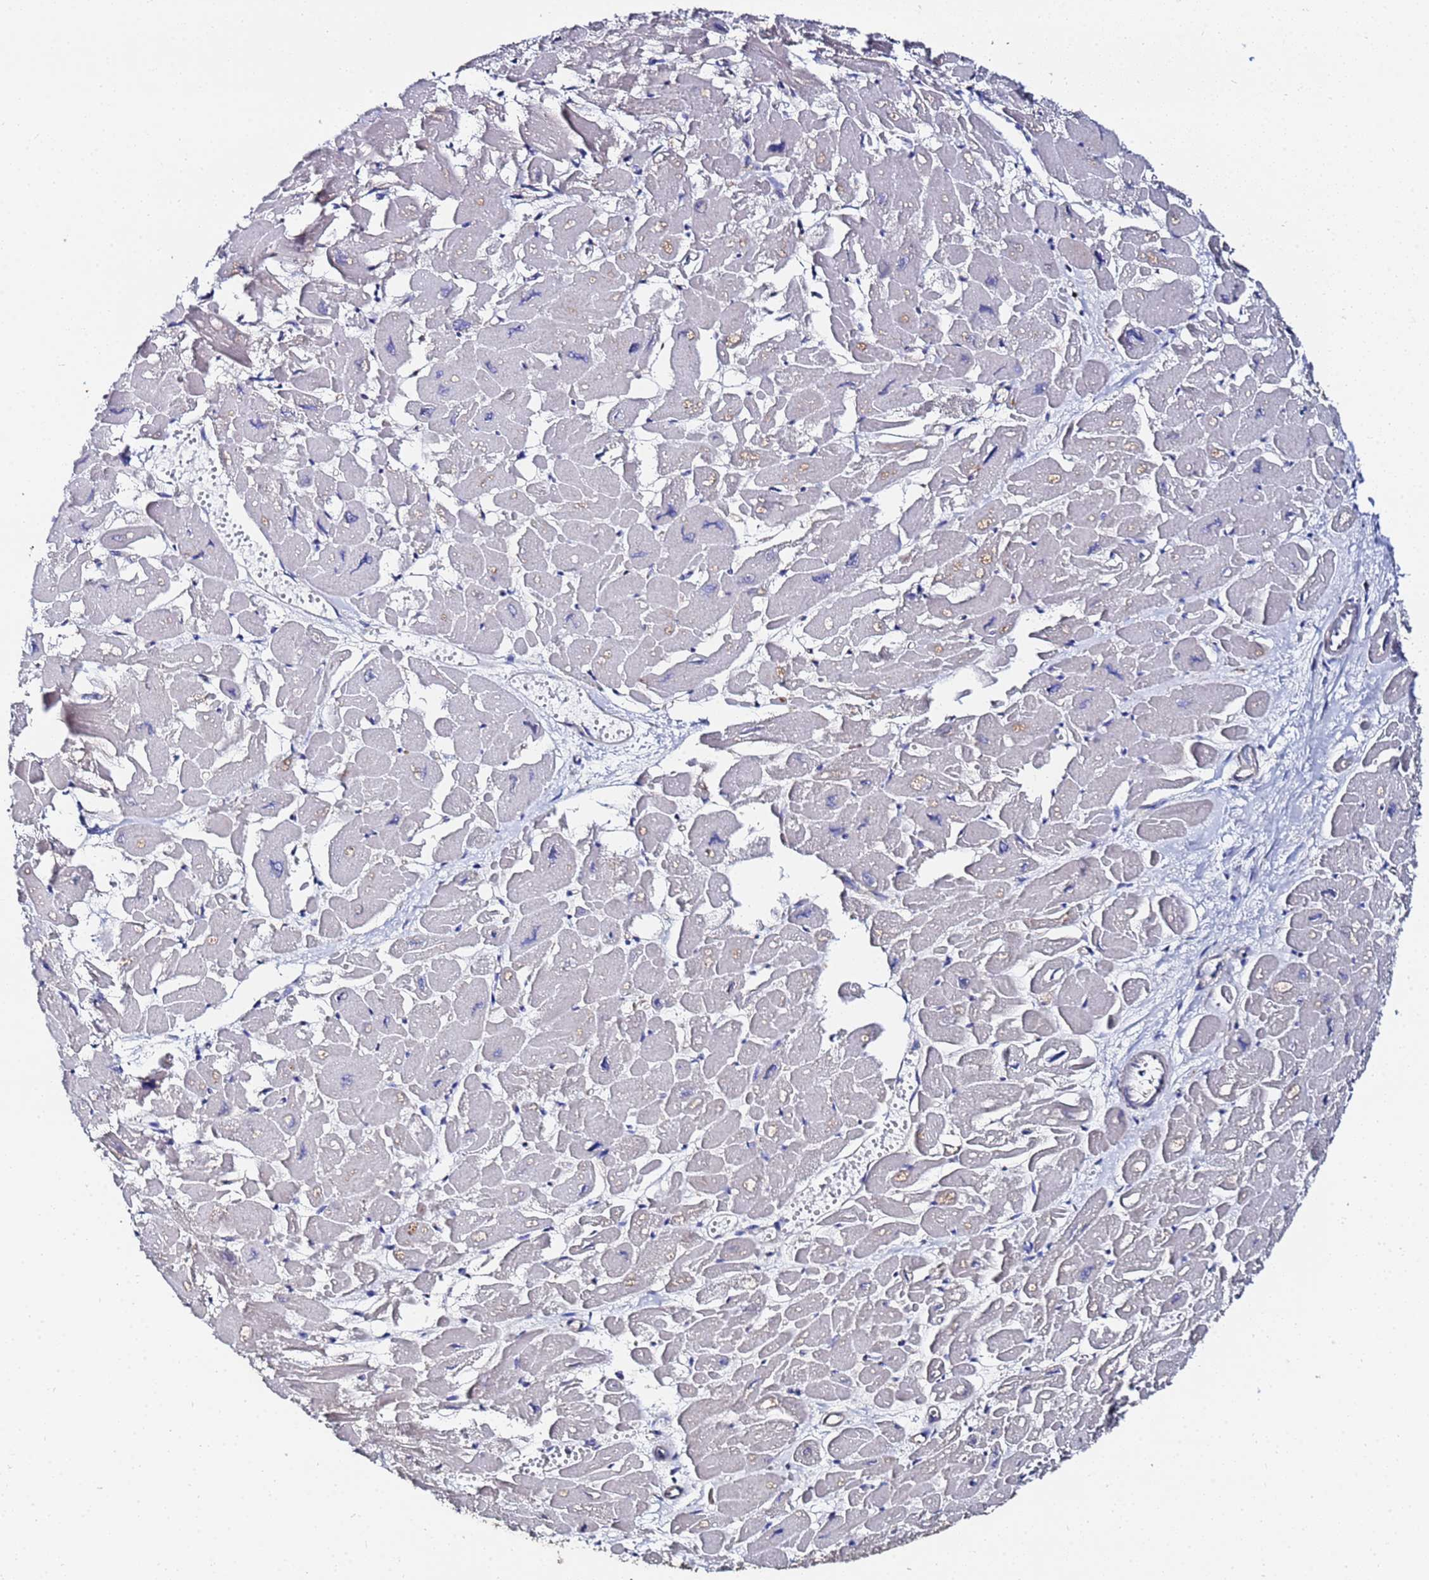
{"staining": {"intensity": "negative", "quantity": "none", "location": "none"}, "tissue": "heart muscle", "cell_type": "Cardiomyocytes", "image_type": "normal", "snomed": [{"axis": "morphology", "description": "Normal tissue, NOS"}, {"axis": "topography", "description": "Heart"}], "caption": "Immunohistochemistry (IHC) of benign human heart muscle shows no expression in cardiomyocytes.", "gene": "TCP10L", "patient": {"sex": "male", "age": 54}}